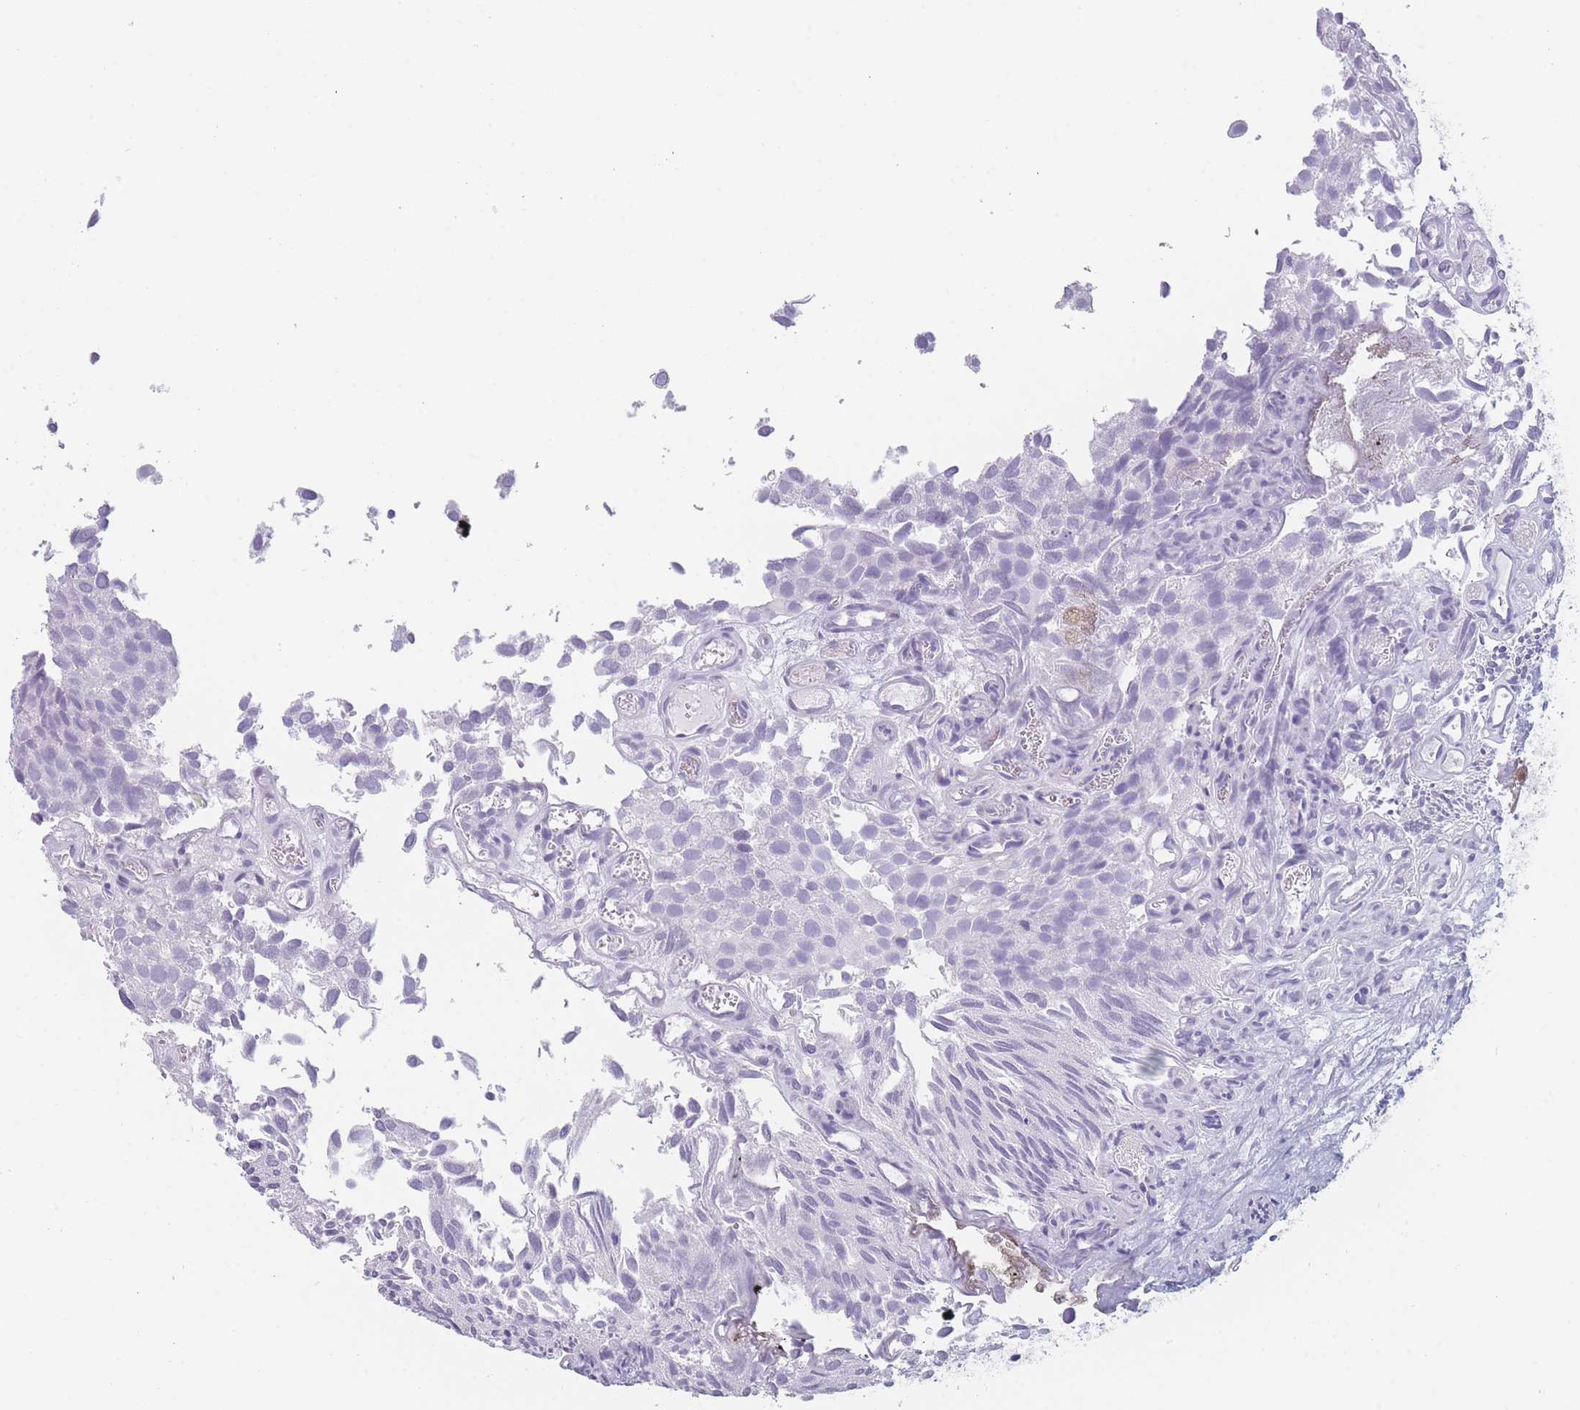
{"staining": {"intensity": "negative", "quantity": "none", "location": "none"}, "tissue": "urothelial cancer", "cell_type": "Tumor cells", "image_type": "cancer", "snomed": [{"axis": "morphology", "description": "Urothelial carcinoma, Low grade"}, {"axis": "topography", "description": "Urinary bladder"}], "caption": "Protein analysis of urothelial cancer exhibits no significant staining in tumor cells.", "gene": "GPR12", "patient": {"sex": "male", "age": 88}}